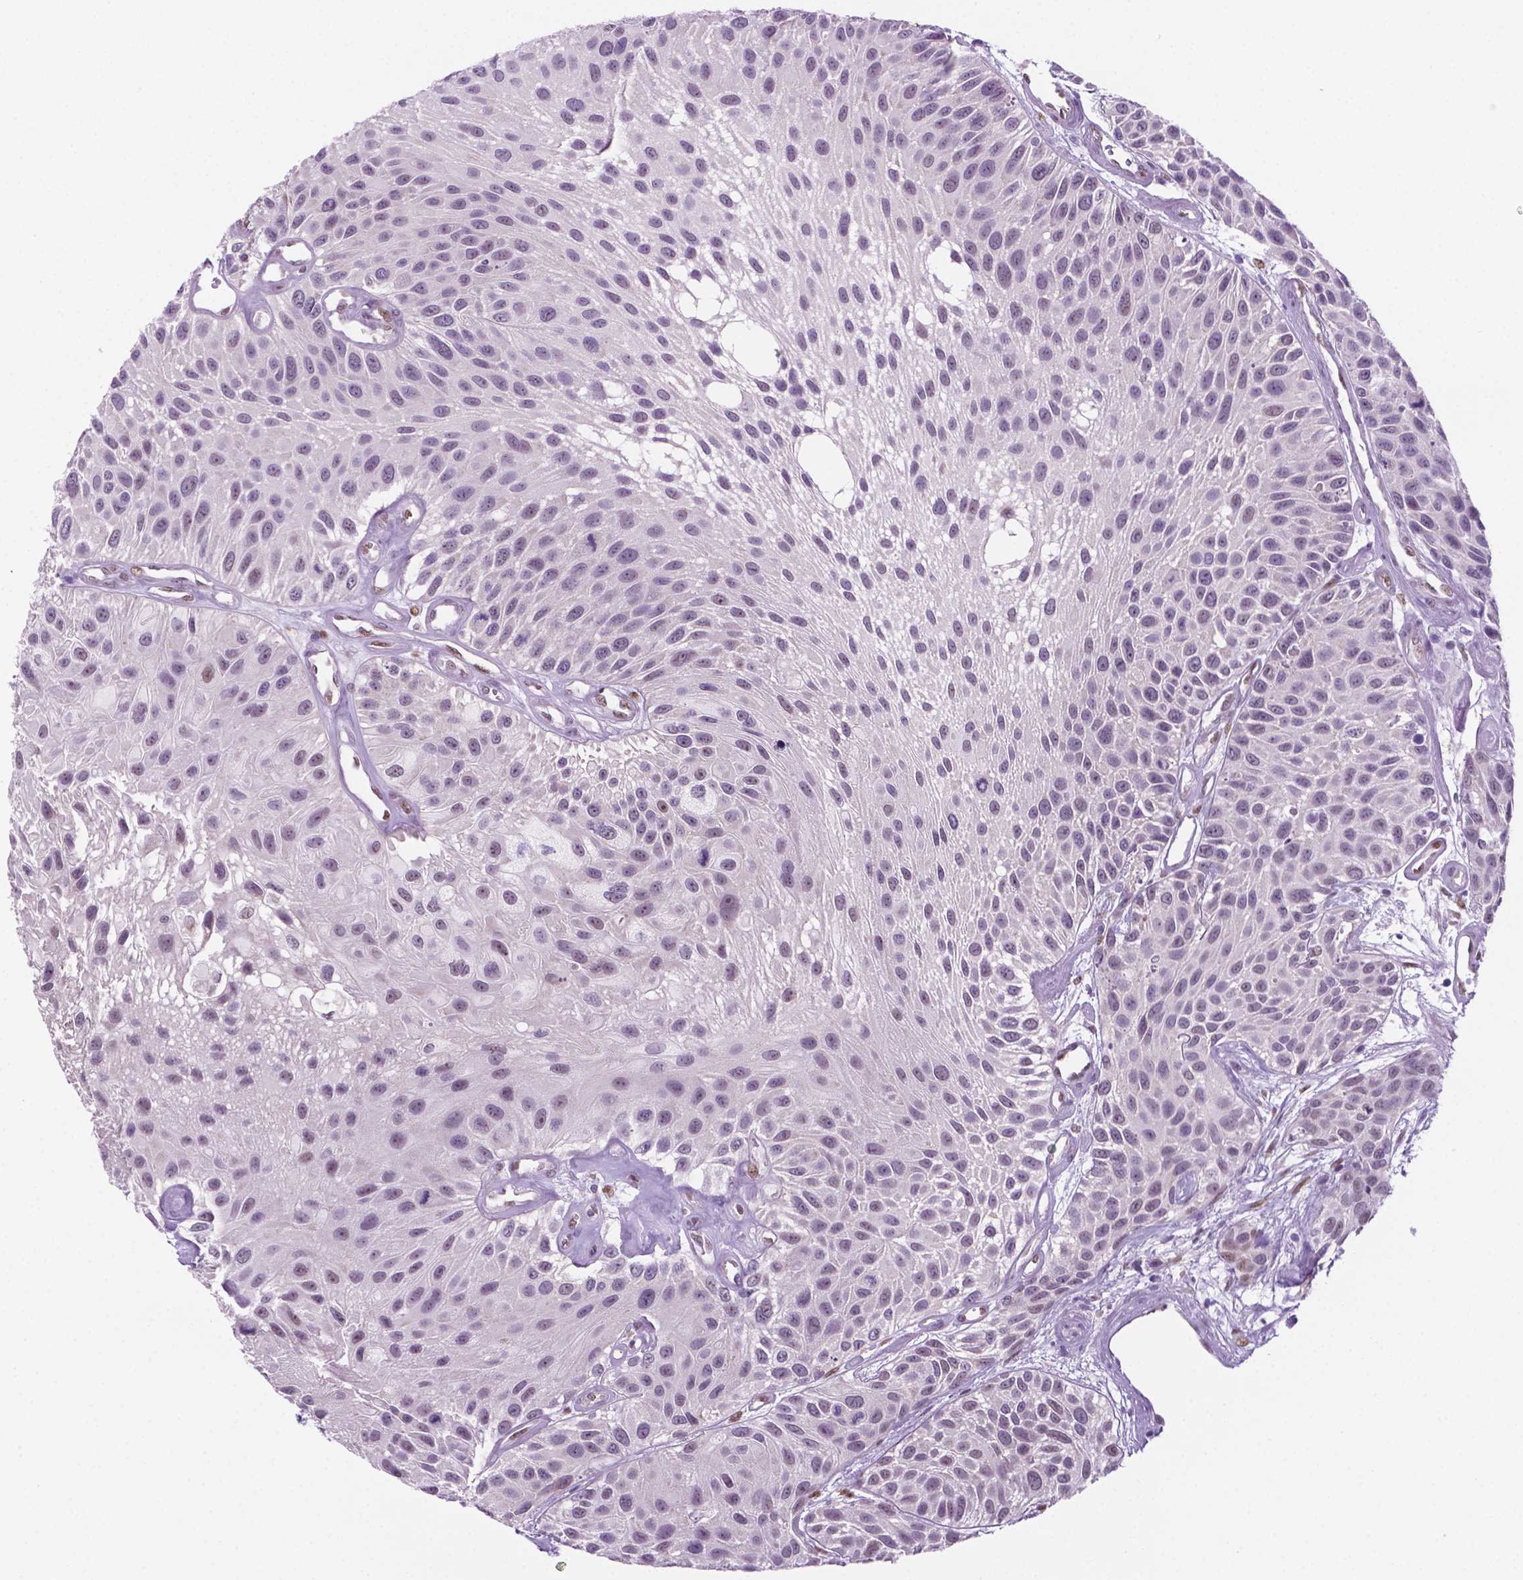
{"staining": {"intensity": "weak", "quantity": "<25%", "location": "nuclear"}, "tissue": "urothelial cancer", "cell_type": "Tumor cells", "image_type": "cancer", "snomed": [{"axis": "morphology", "description": "Urothelial carcinoma, Low grade"}, {"axis": "topography", "description": "Urinary bladder"}], "caption": "High magnification brightfield microscopy of urothelial cancer stained with DAB (3,3'-diaminobenzidine) (brown) and counterstained with hematoxylin (blue): tumor cells show no significant positivity.", "gene": "C18orf21", "patient": {"sex": "female", "age": 87}}